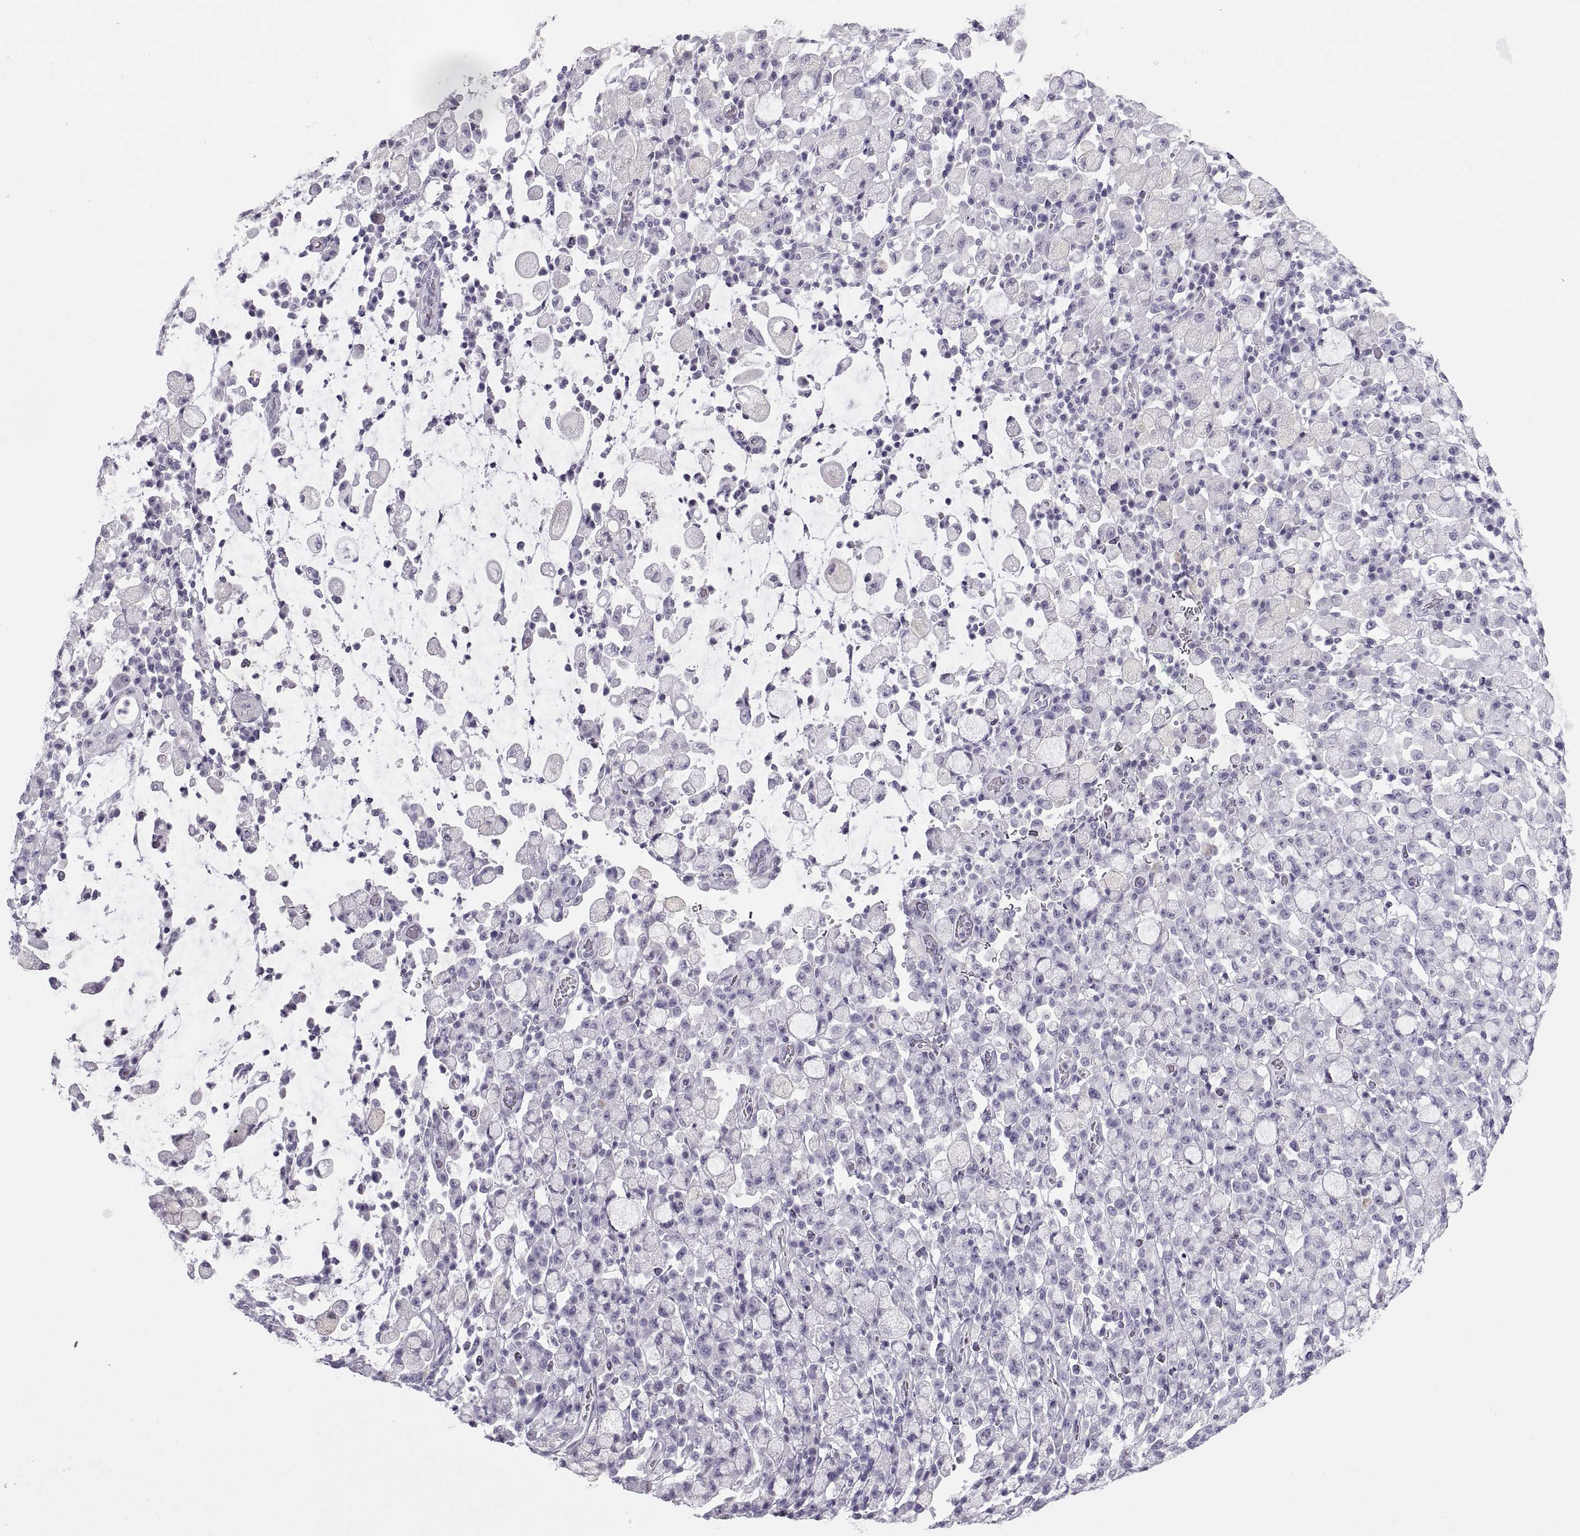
{"staining": {"intensity": "negative", "quantity": "none", "location": "none"}, "tissue": "stomach cancer", "cell_type": "Tumor cells", "image_type": "cancer", "snomed": [{"axis": "morphology", "description": "Adenocarcinoma, NOS"}, {"axis": "topography", "description": "Stomach"}], "caption": "This is an immunohistochemistry micrograph of human stomach cancer (adenocarcinoma). There is no expression in tumor cells.", "gene": "SEMG1", "patient": {"sex": "male", "age": 58}}